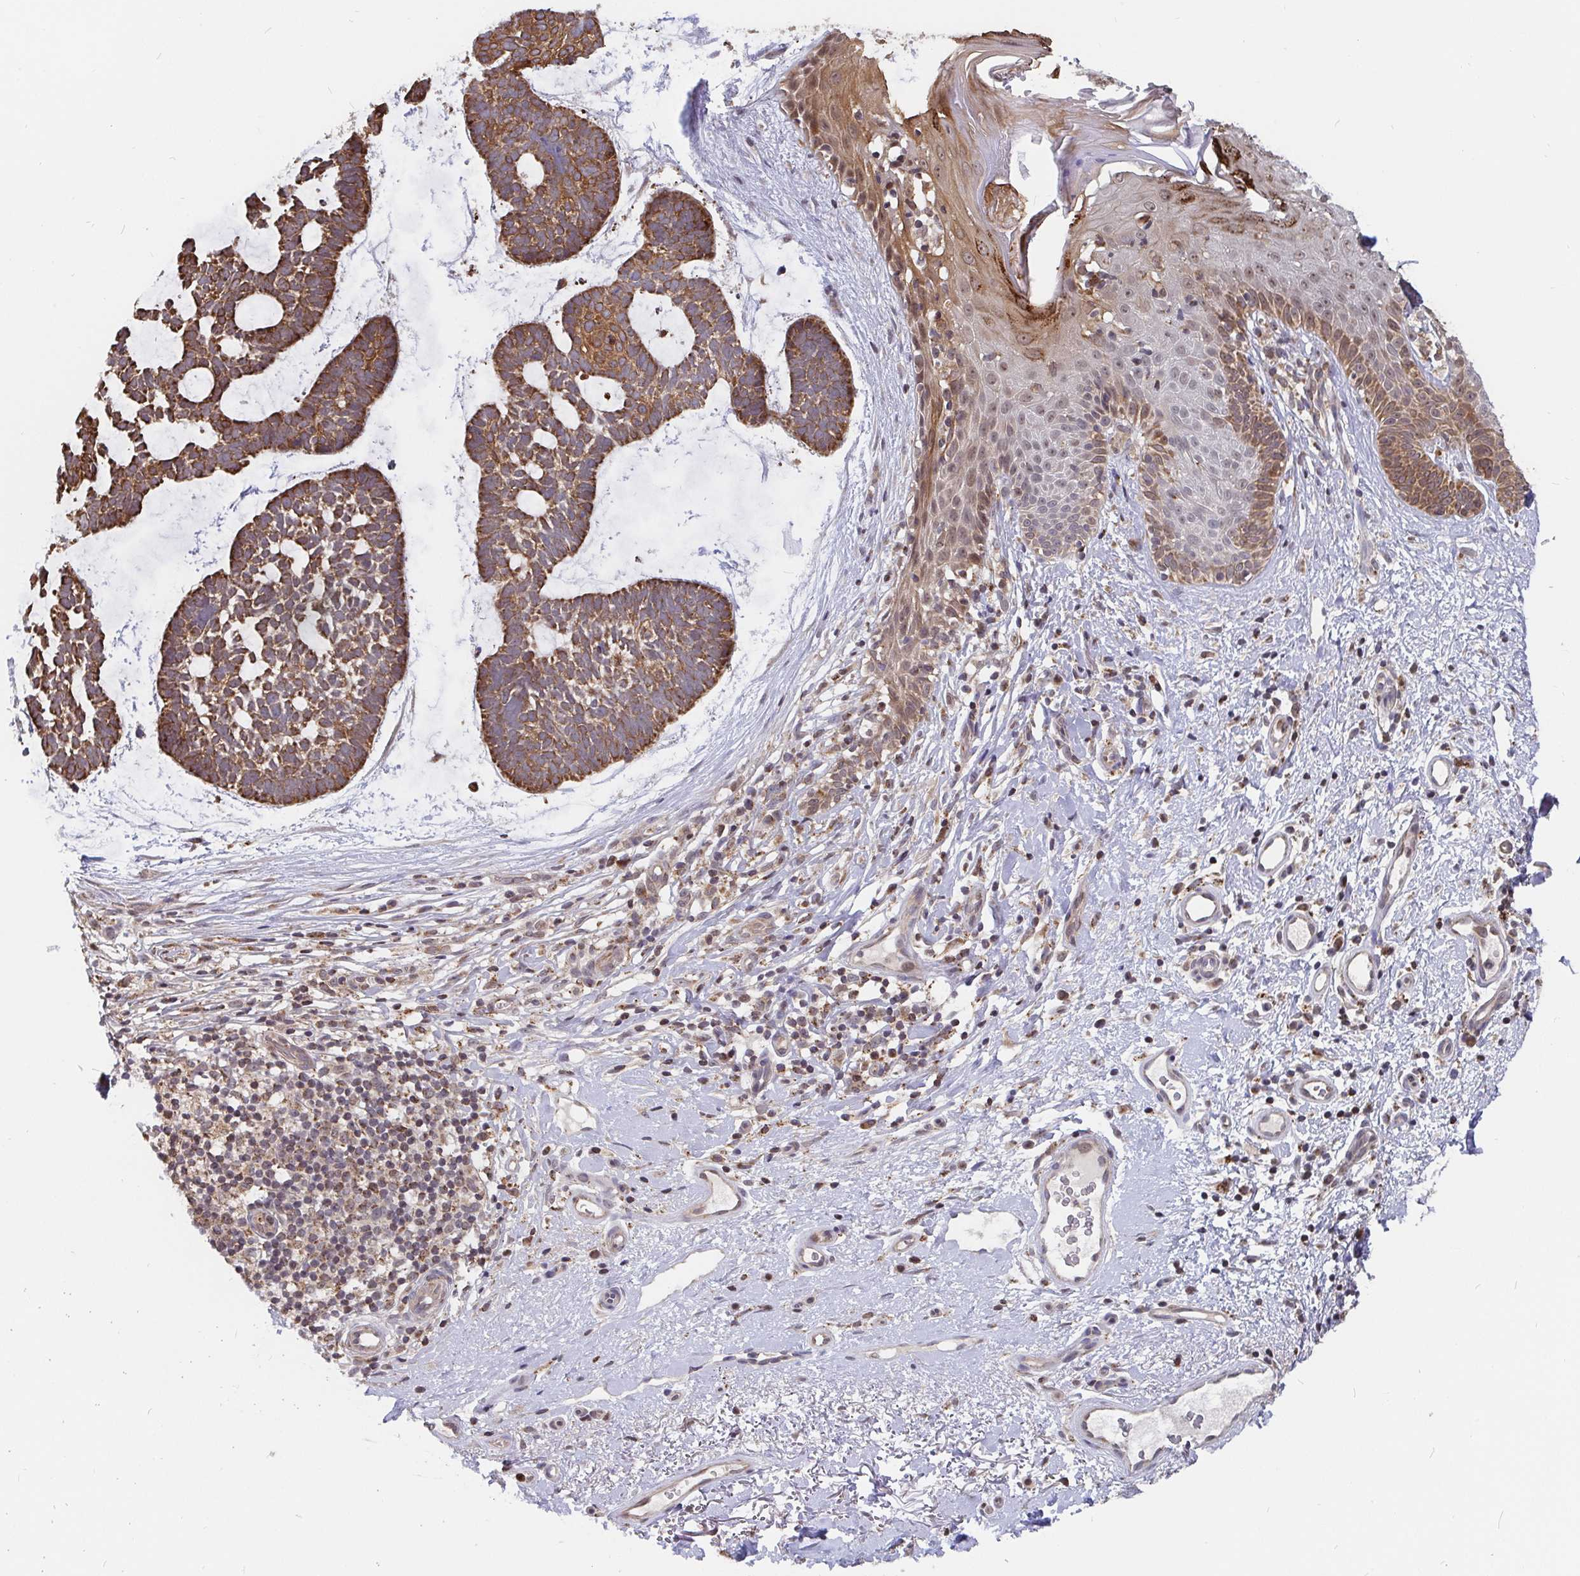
{"staining": {"intensity": "moderate", "quantity": ">75%", "location": "cytoplasmic/membranous"}, "tissue": "skin cancer", "cell_type": "Tumor cells", "image_type": "cancer", "snomed": [{"axis": "morphology", "description": "Basal cell carcinoma"}, {"axis": "topography", "description": "Skin"}], "caption": "Moderate cytoplasmic/membranous protein expression is present in approximately >75% of tumor cells in basal cell carcinoma (skin).", "gene": "PDF", "patient": {"sex": "male", "age": 64}}